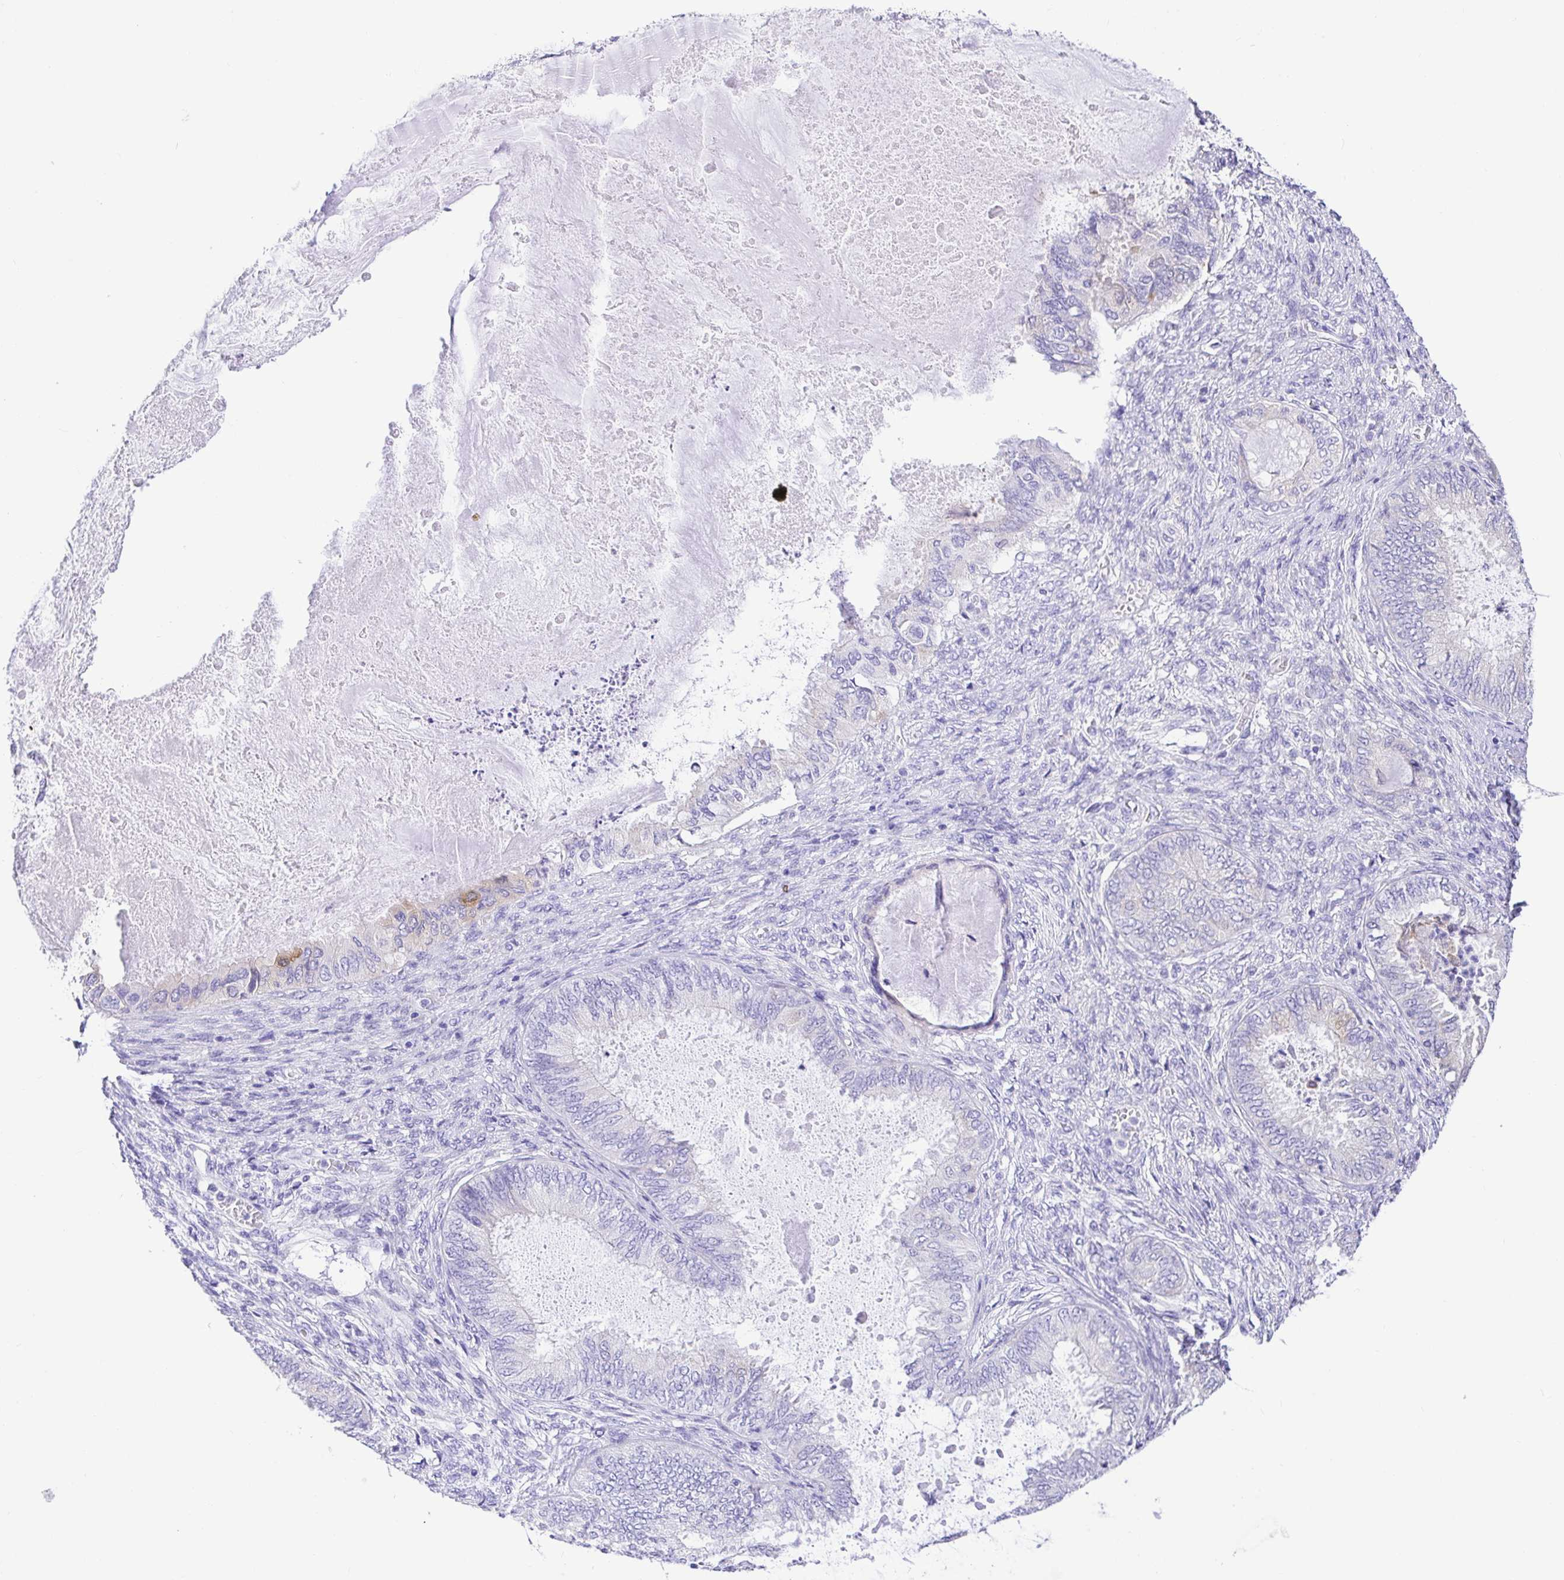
{"staining": {"intensity": "negative", "quantity": "none", "location": "none"}, "tissue": "ovarian cancer", "cell_type": "Tumor cells", "image_type": "cancer", "snomed": [{"axis": "morphology", "description": "Carcinoma, endometroid"}, {"axis": "topography", "description": "Ovary"}], "caption": "IHC of human ovarian cancer (endometroid carcinoma) exhibits no staining in tumor cells.", "gene": "BACE2", "patient": {"sex": "female", "age": 70}}